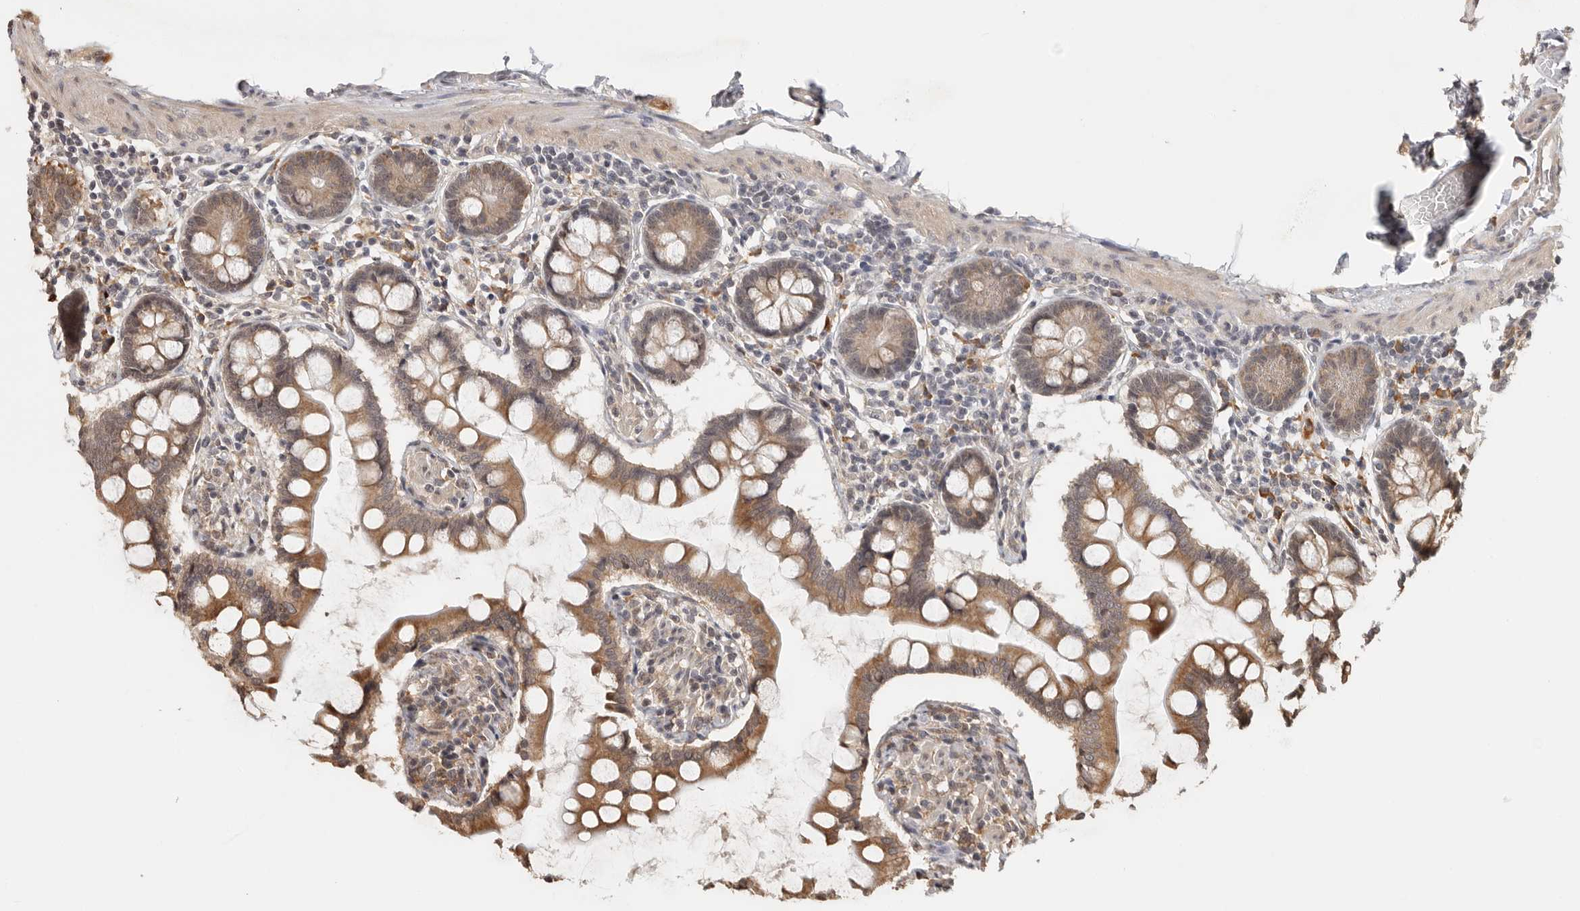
{"staining": {"intensity": "moderate", "quantity": ">75%", "location": "cytoplasmic/membranous"}, "tissue": "small intestine", "cell_type": "Glandular cells", "image_type": "normal", "snomed": [{"axis": "morphology", "description": "Normal tissue, NOS"}, {"axis": "topography", "description": "Small intestine"}], "caption": "Immunohistochemistry image of unremarkable human small intestine stained for a protein (brown), which demonstrates medium levels of moderate cytoplasmic/membranous expression in approximately >75% of glandular cells.", "gene": "ZNF83", "patient": {"sex": "male", "age": 41}}